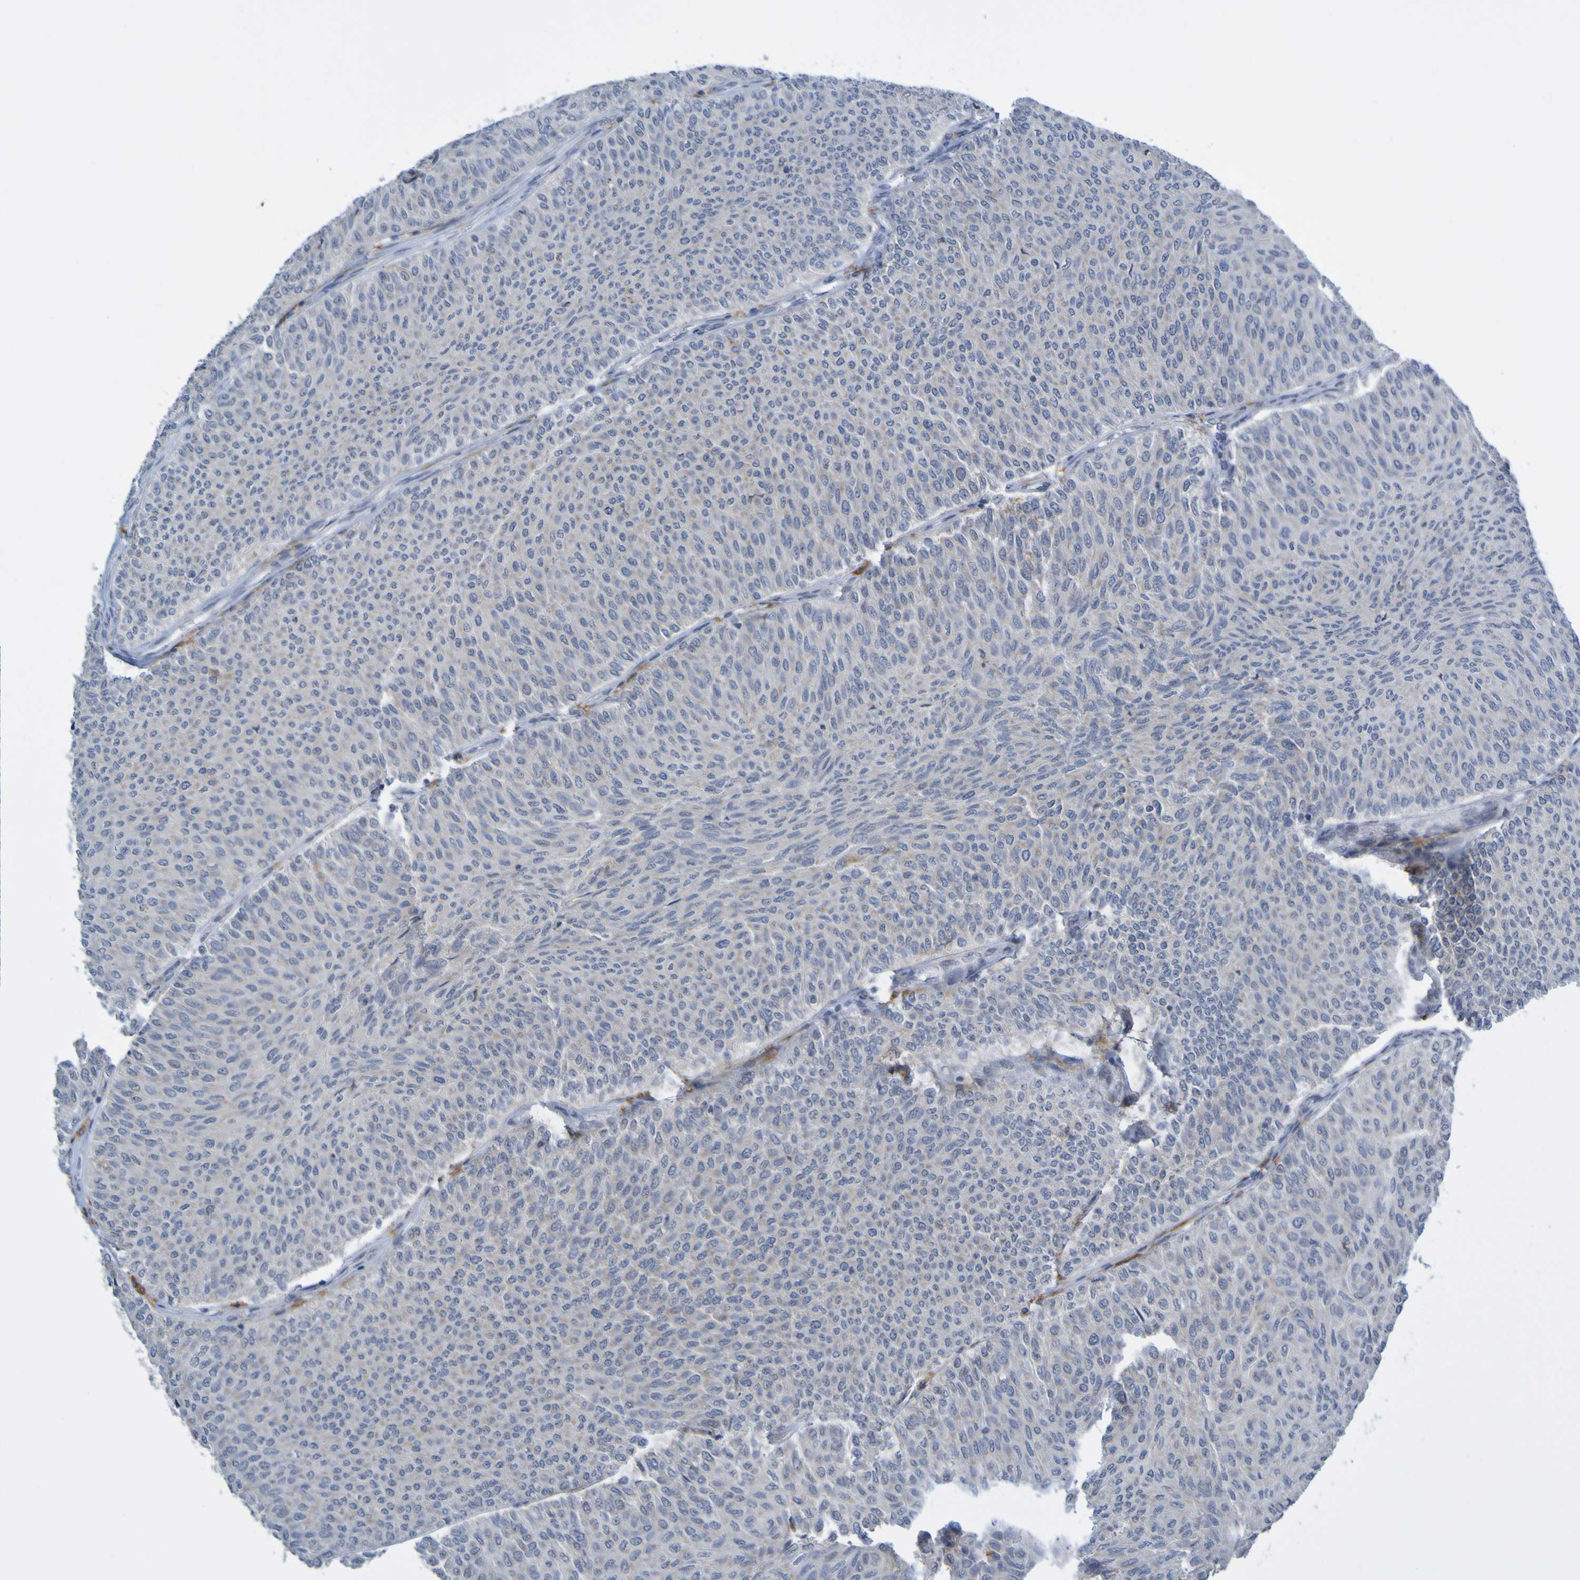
{"staining": {"intensity": "negative", "quantity": "none", "location": "none"}, "tissue": "urothelial cancer", "cell_type": "Tumor cells", "image_type": "cancer", "snomed": [{"axis": "morphology", "description": "Urothelial carcinoma, Low grade"}, {"axis": "topography", "description": "Urinary bladder"}], "caption": "The histopathology image displays no staining of tumor cells in urothelial cancer. Nuclei are stained in blue.", "gene": "LILRB5", "patient": {"sex": "male", "age": 78}}